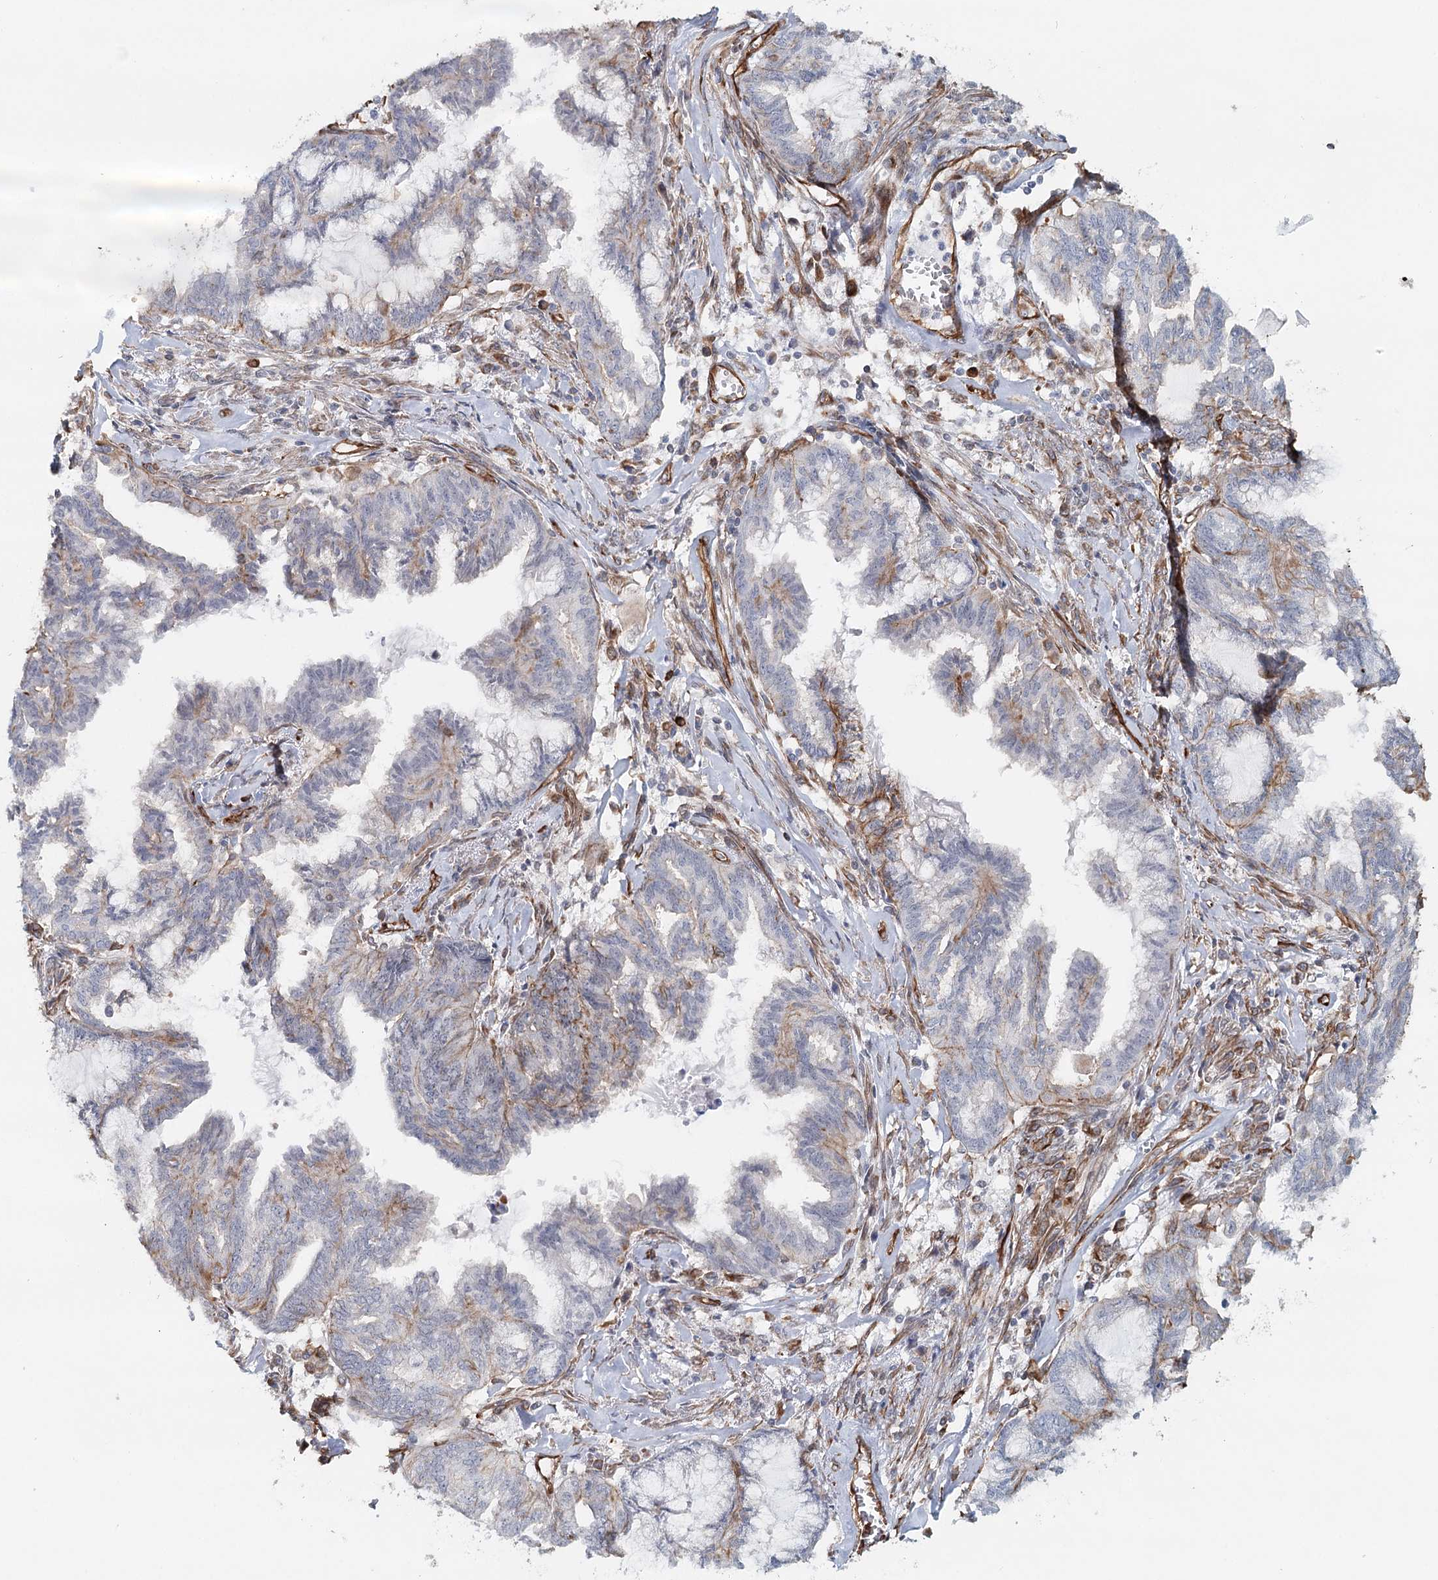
{"staining": {"intensity": "moderate", "quantity": "<25%", "location": "cytoplasmic/membranous"}, "tissue": "endometrial cancer", "cell_type": "Tumor cells", "image_type": "cancer", "snomed": [{"axis": "morphology", "description": "Adenocarcinoma, NOS"}, {"axis": "topography", "description": "Endometrium"}], "caption": "A brown stain labels moderate cytoplasmic/membranous expression of a protein in human adenocarcinoma (endometrial) tumor cells. (DAB (3,3'-diaminobenzidine) = brown stain, brightfield microscopy at high magnification).", "gene": "SYNPO", "patient": {"sex": "female", "age": 86}}